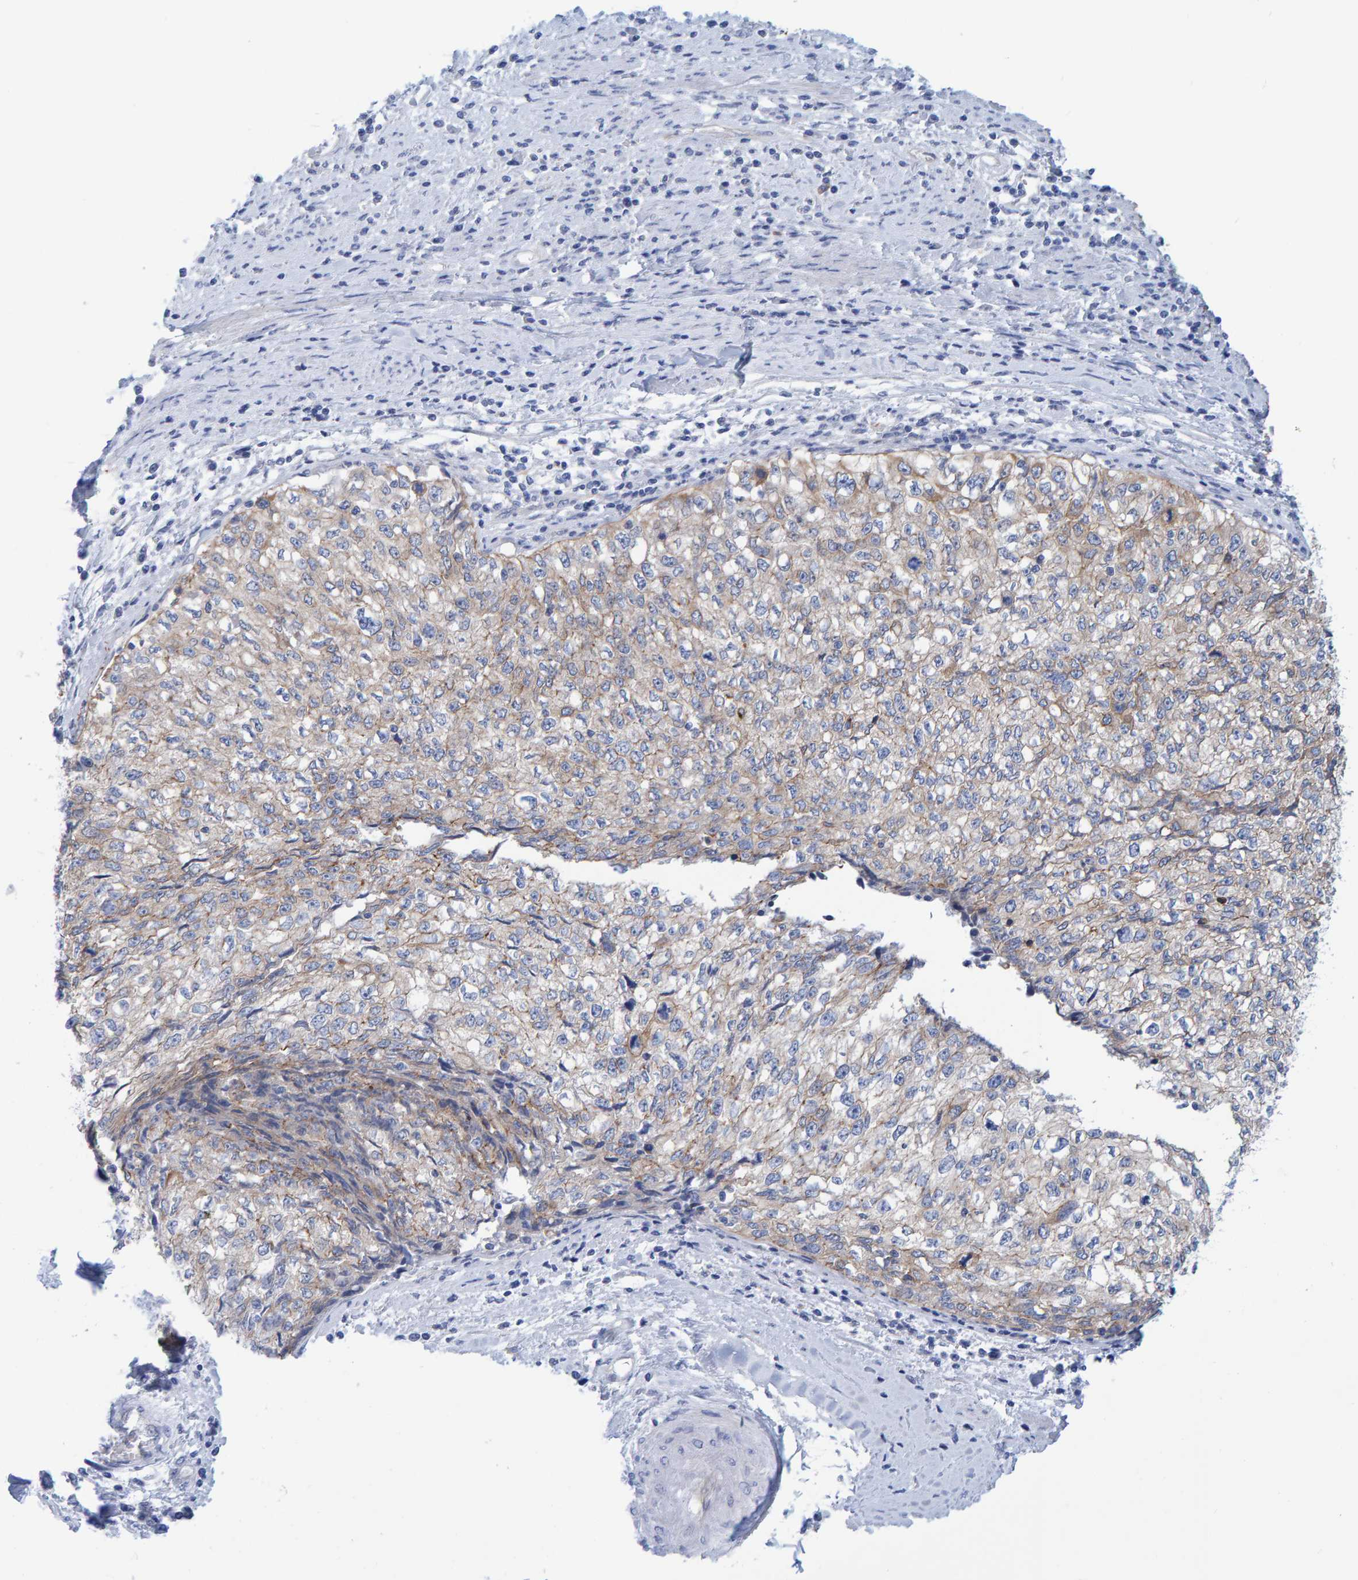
{"staining": {"intensity": "weak", "quantity": "25%-75%", "location": "cytoplasmic/membranous"}, "tissue": "cervical cancer", "cell_type": "Tumor cells", "image_type": "cancer", "snomed": [{"axis": "morphology", "description": "Squamous cell carcinoma, NOS"}, {"axis": "topography", "description": "Cervix"}], "caption": "Tumor cells display low levels of weak cytoplasmic/membranous expression in about 25%-75% of cells in squamous cell carcinoma (cervical).", "gene": "JAKMIP3", "patient": {"sex": "female", "age": 57}}